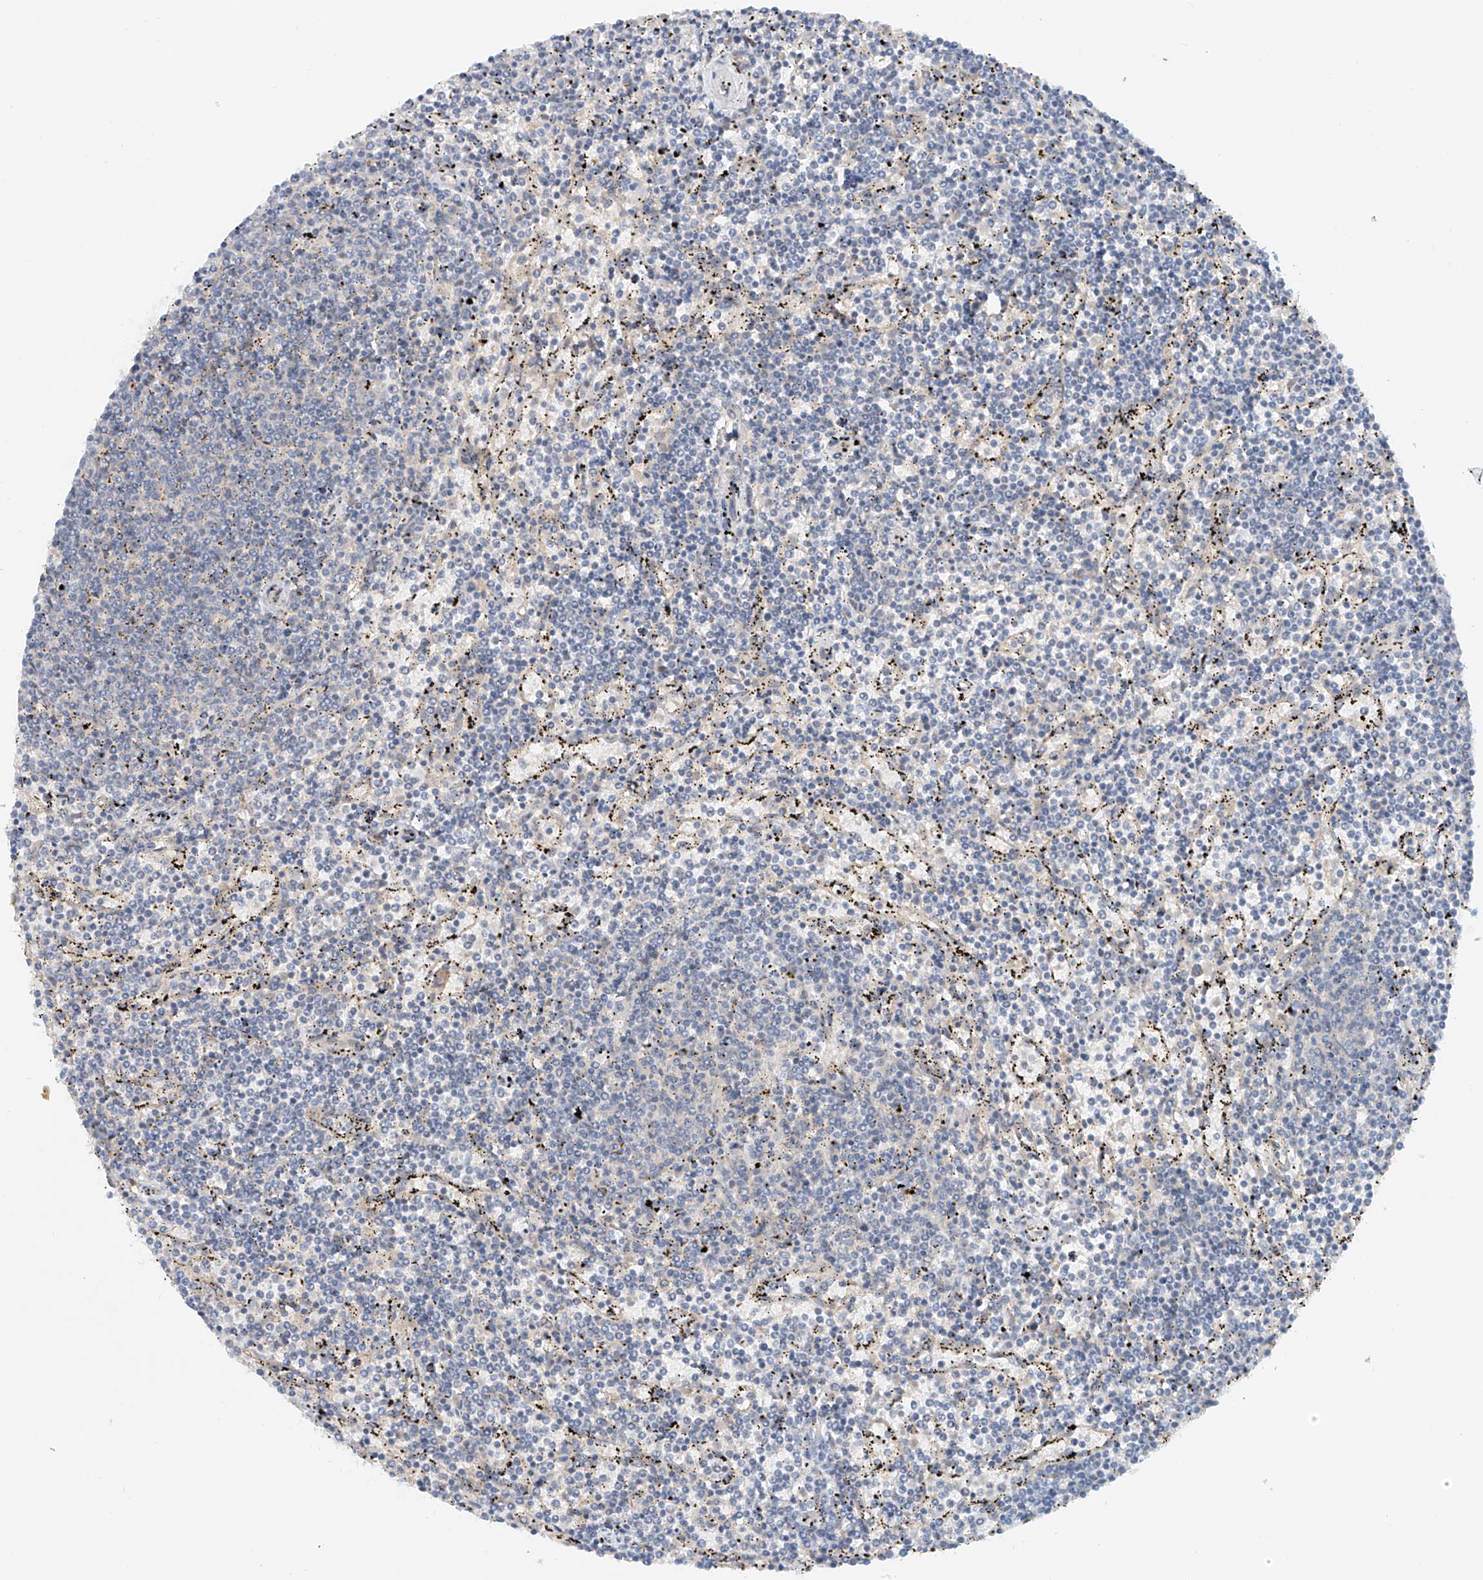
{"staining": {"intensity": "negative", "quantity": "none", "location": "none"}, "tissue": "lymphoma", "cell_type": "Tumor cells", "image_type": "cancer", "snomed": [{"axis": "morphology", "description": "Malignant lymphoma, non-Hodgkin's type, Low grade"}, {"axis": "topography", "description": "Spleen"}], "caption": "This is an immunohistochemistry (IHC) image of human malignant lymphoma, non-Hodgkin's type (low-grade). There is no positivity in tumor cells.", "gene": "LYRM9", "patient": {"sex": "female", "age": 50}}